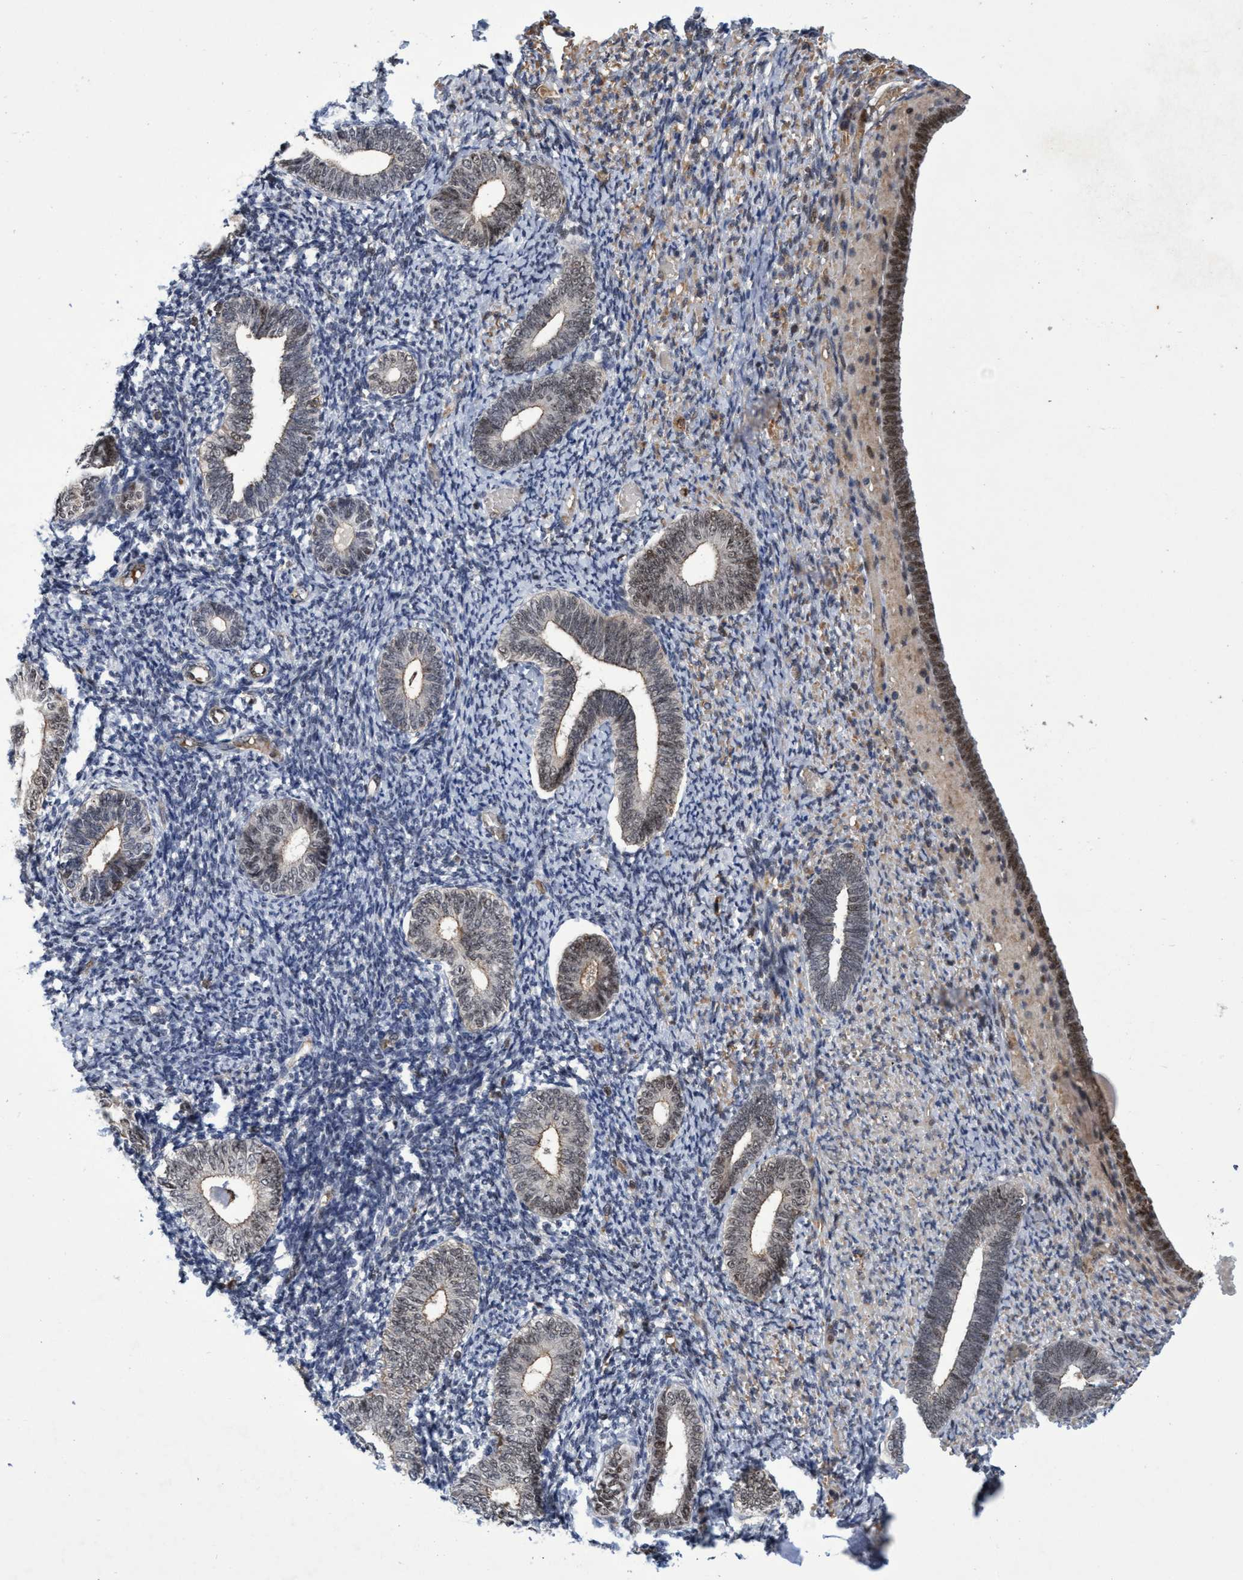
{"staining": {"intensity": "moderate", "quantity": "<25%", "location": "nuclear"}, "tissue": "endometrium", "cell_type": "Cells in endometrial stroma", "image_type": "normal", "snomed": [{"axis": "morphology", "description": "Normal tissue, NOS"}, {"axis": "topography", "description": "Endometrium"}], "caption": "IHC staining of unremarkable endometrium, which exhibits low levels of moderate nuclear expression in about <25% of cells in endometrial stroma indicating moderate nuclear protein expression. The staining was performed using DAB (brown) for protein detection and nuclei were counterstained in hematoxylin (blue).", "gene": "GTF2F1", "patient": {"sex": "female", "age": 66}}